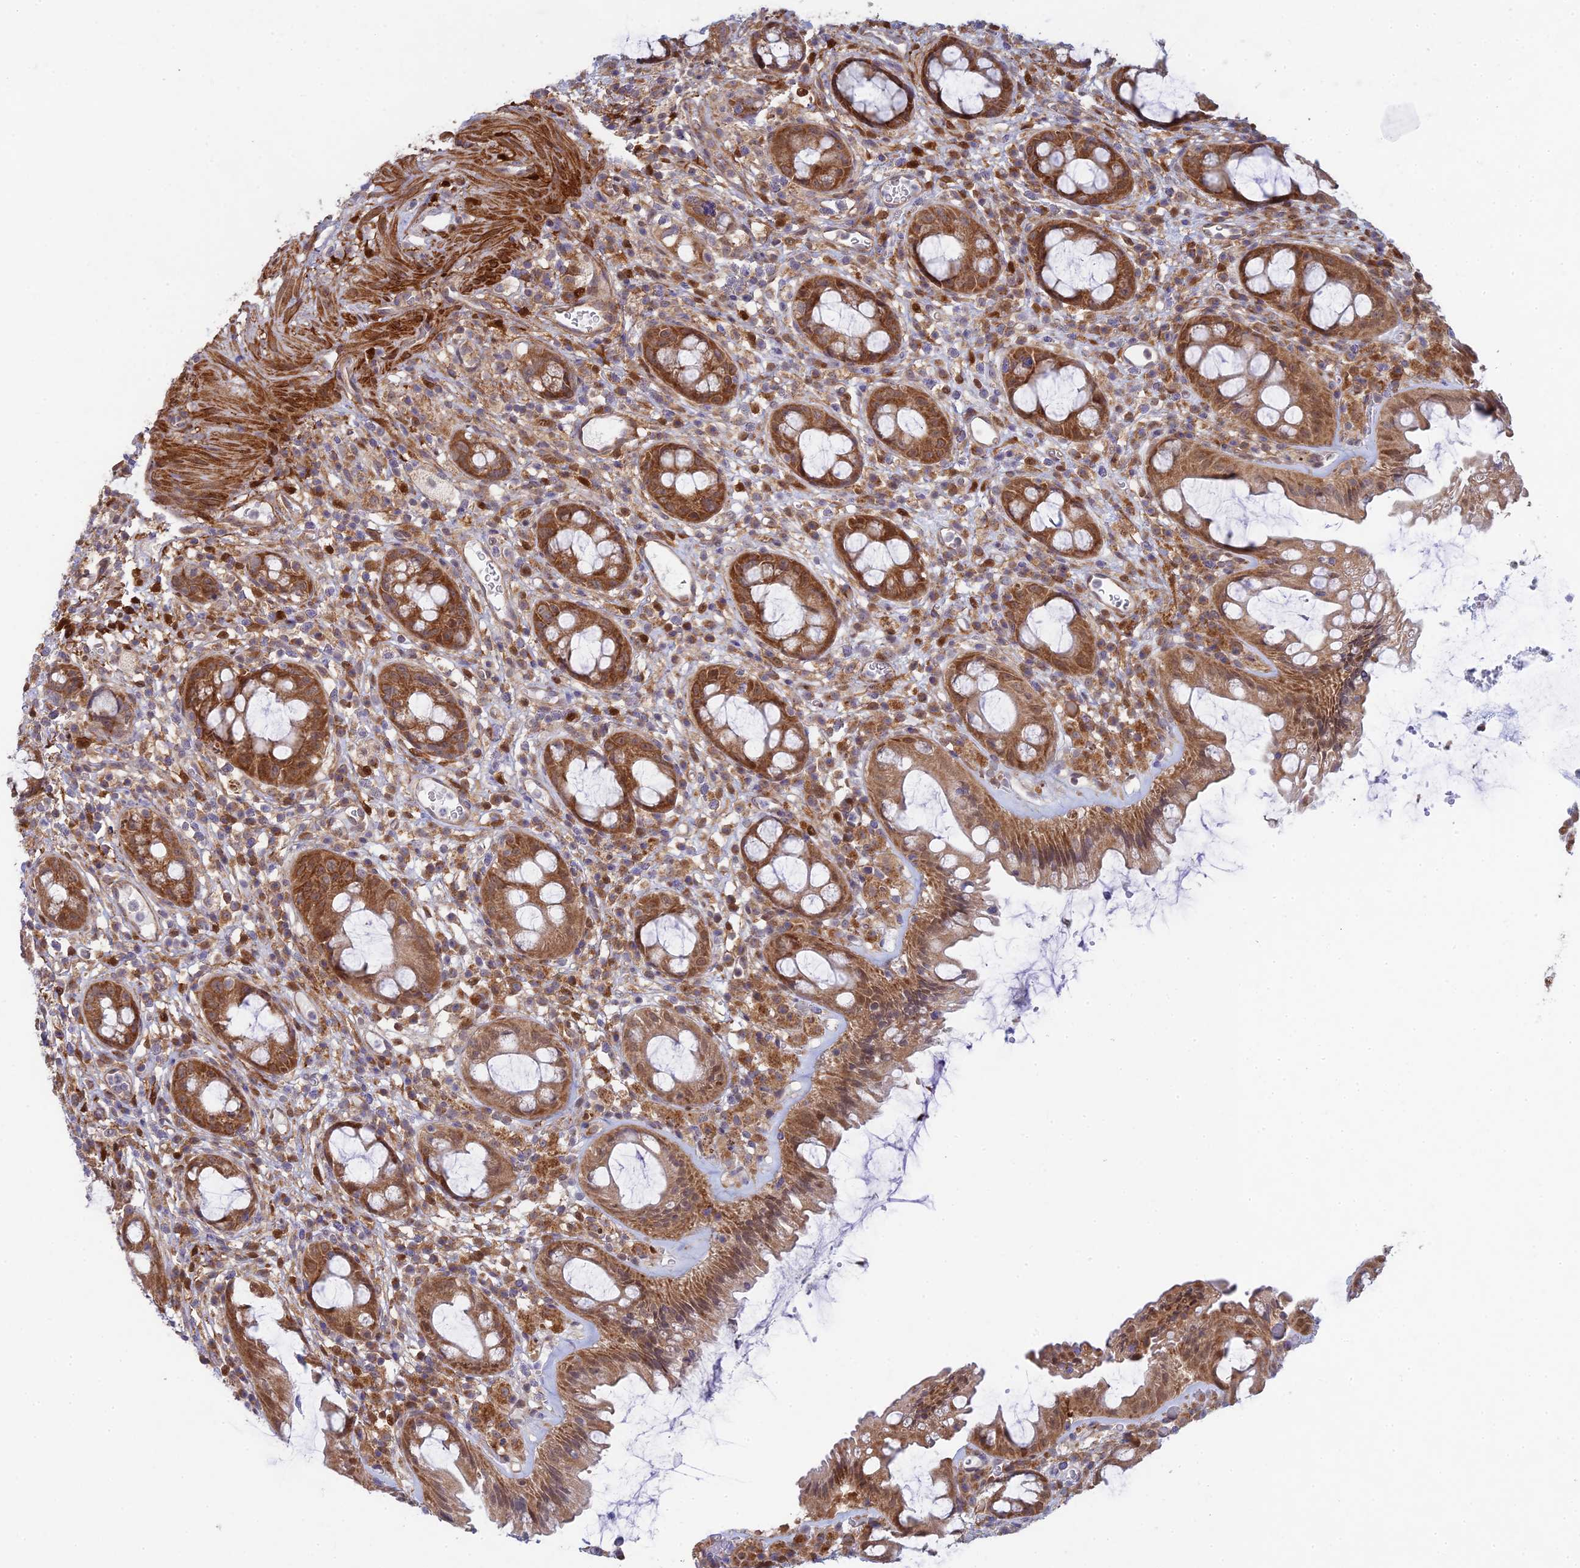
{"staining": {"intensity": "moderate", "quantity": ">75%", "location": "cytoplasmic/membranous"}, "tissue": "rectum", "cell_type": "Glandular cells", "image_type": "normal", "snomed": [{"axis": "morphology", "description": "Normal tissue, NOS"}, {"axis": "topography", "description": "Rectum"}], "caption": "Immunohistochemical staining of benign human rectum demonstrates >75% levels of moderate cytoplasmic/membranous protein positivity in about >75% of glandular cells. (brown staining indicates protein expression, while blue staining denotes nuclei).", "gene": "INCA1", "patient": {"sex": "female", "age": 57}}